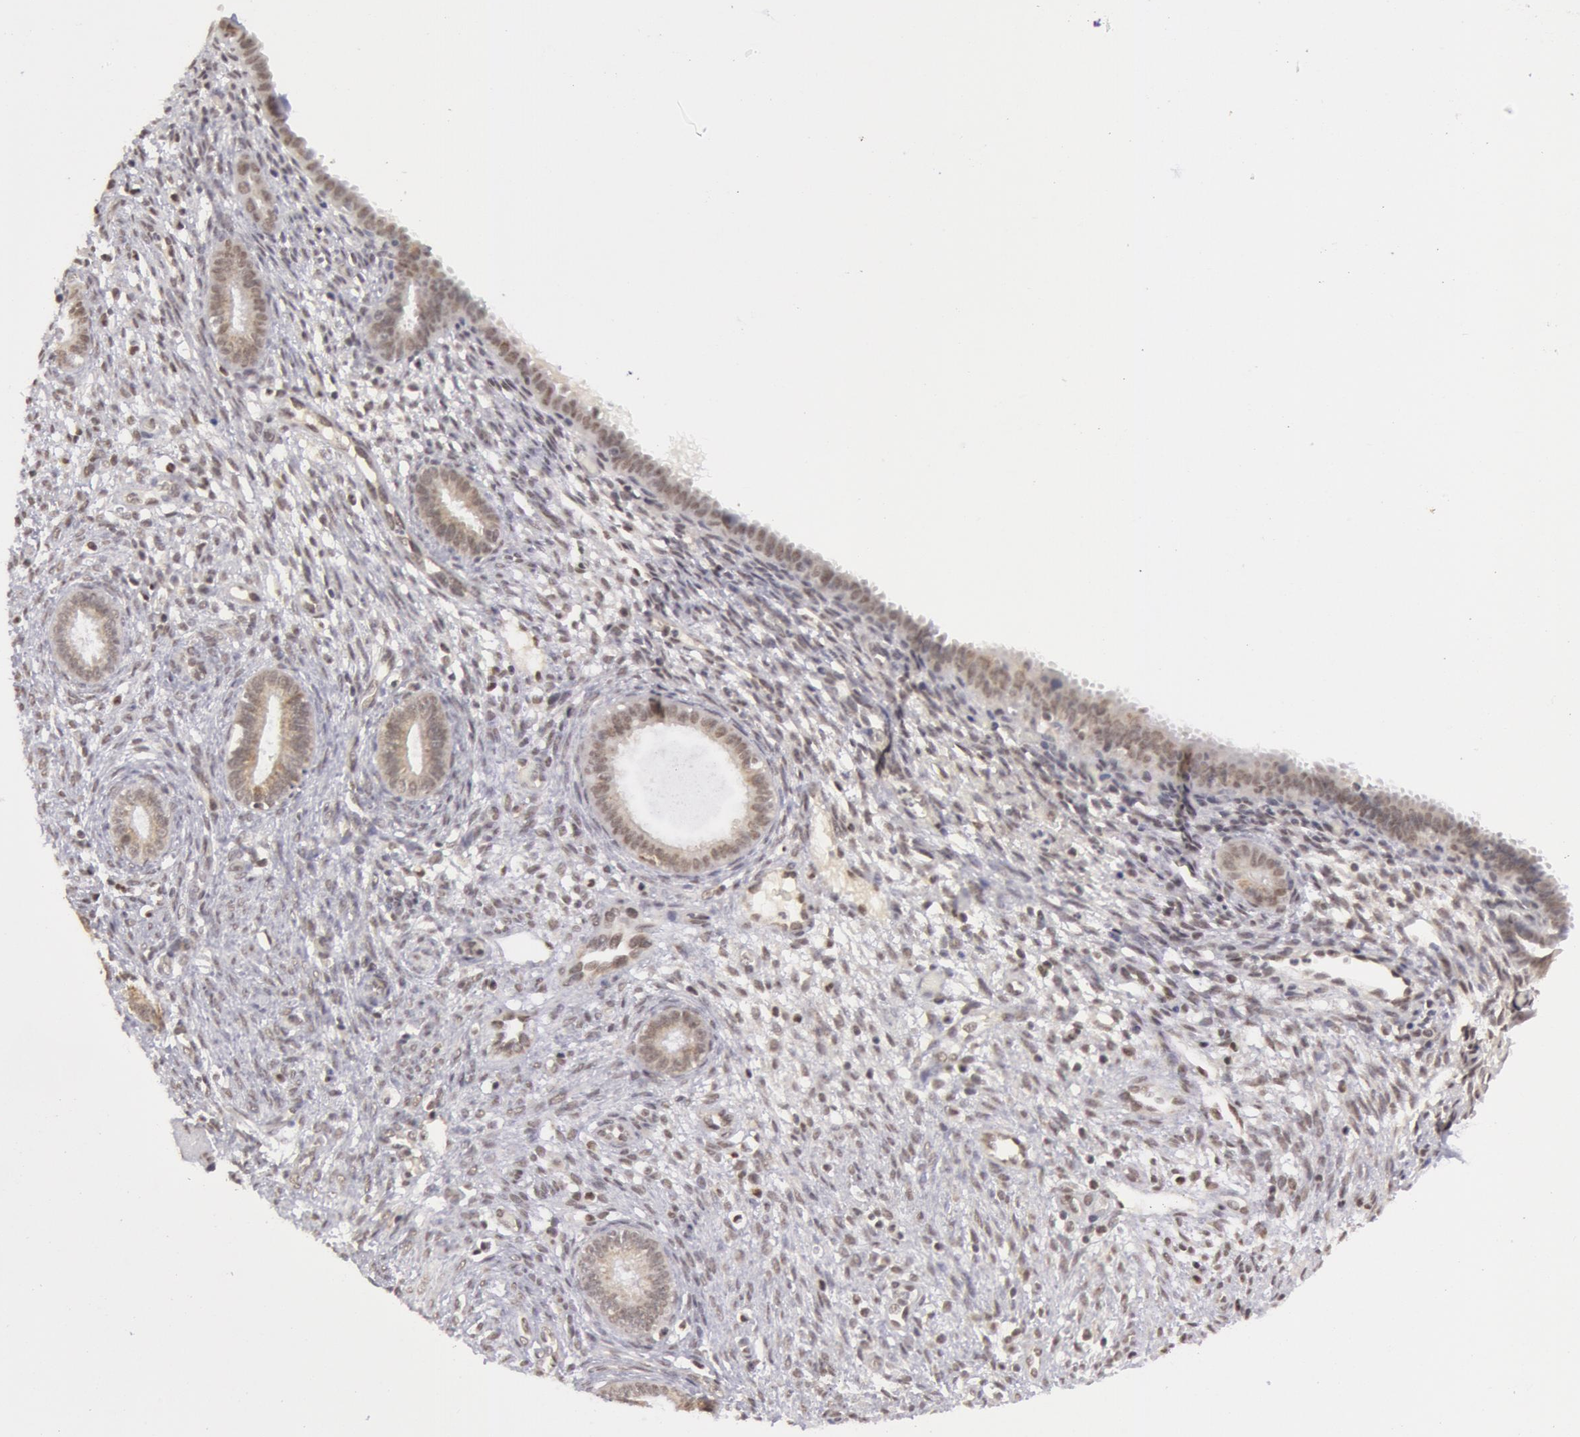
{"staining": {"intensity": "negative", "quantity": "none", "location": "none"}, "tissue": "endometrium", "cell_type": "Cells in endometrial stroma", "image_type": "normal", "snomed": [{"axis": "morphology", "description": "Normal tissue, NOS"}, {"axis": "topography", "description": "Endometrium"}], "caption": "A high-resolution image shows IHC staining of normal endometrium, which exhibits no significant expression in cells in endometrial stroma.", "gene": "VRTN", "patient": {"sex": "female", "age": 72}}